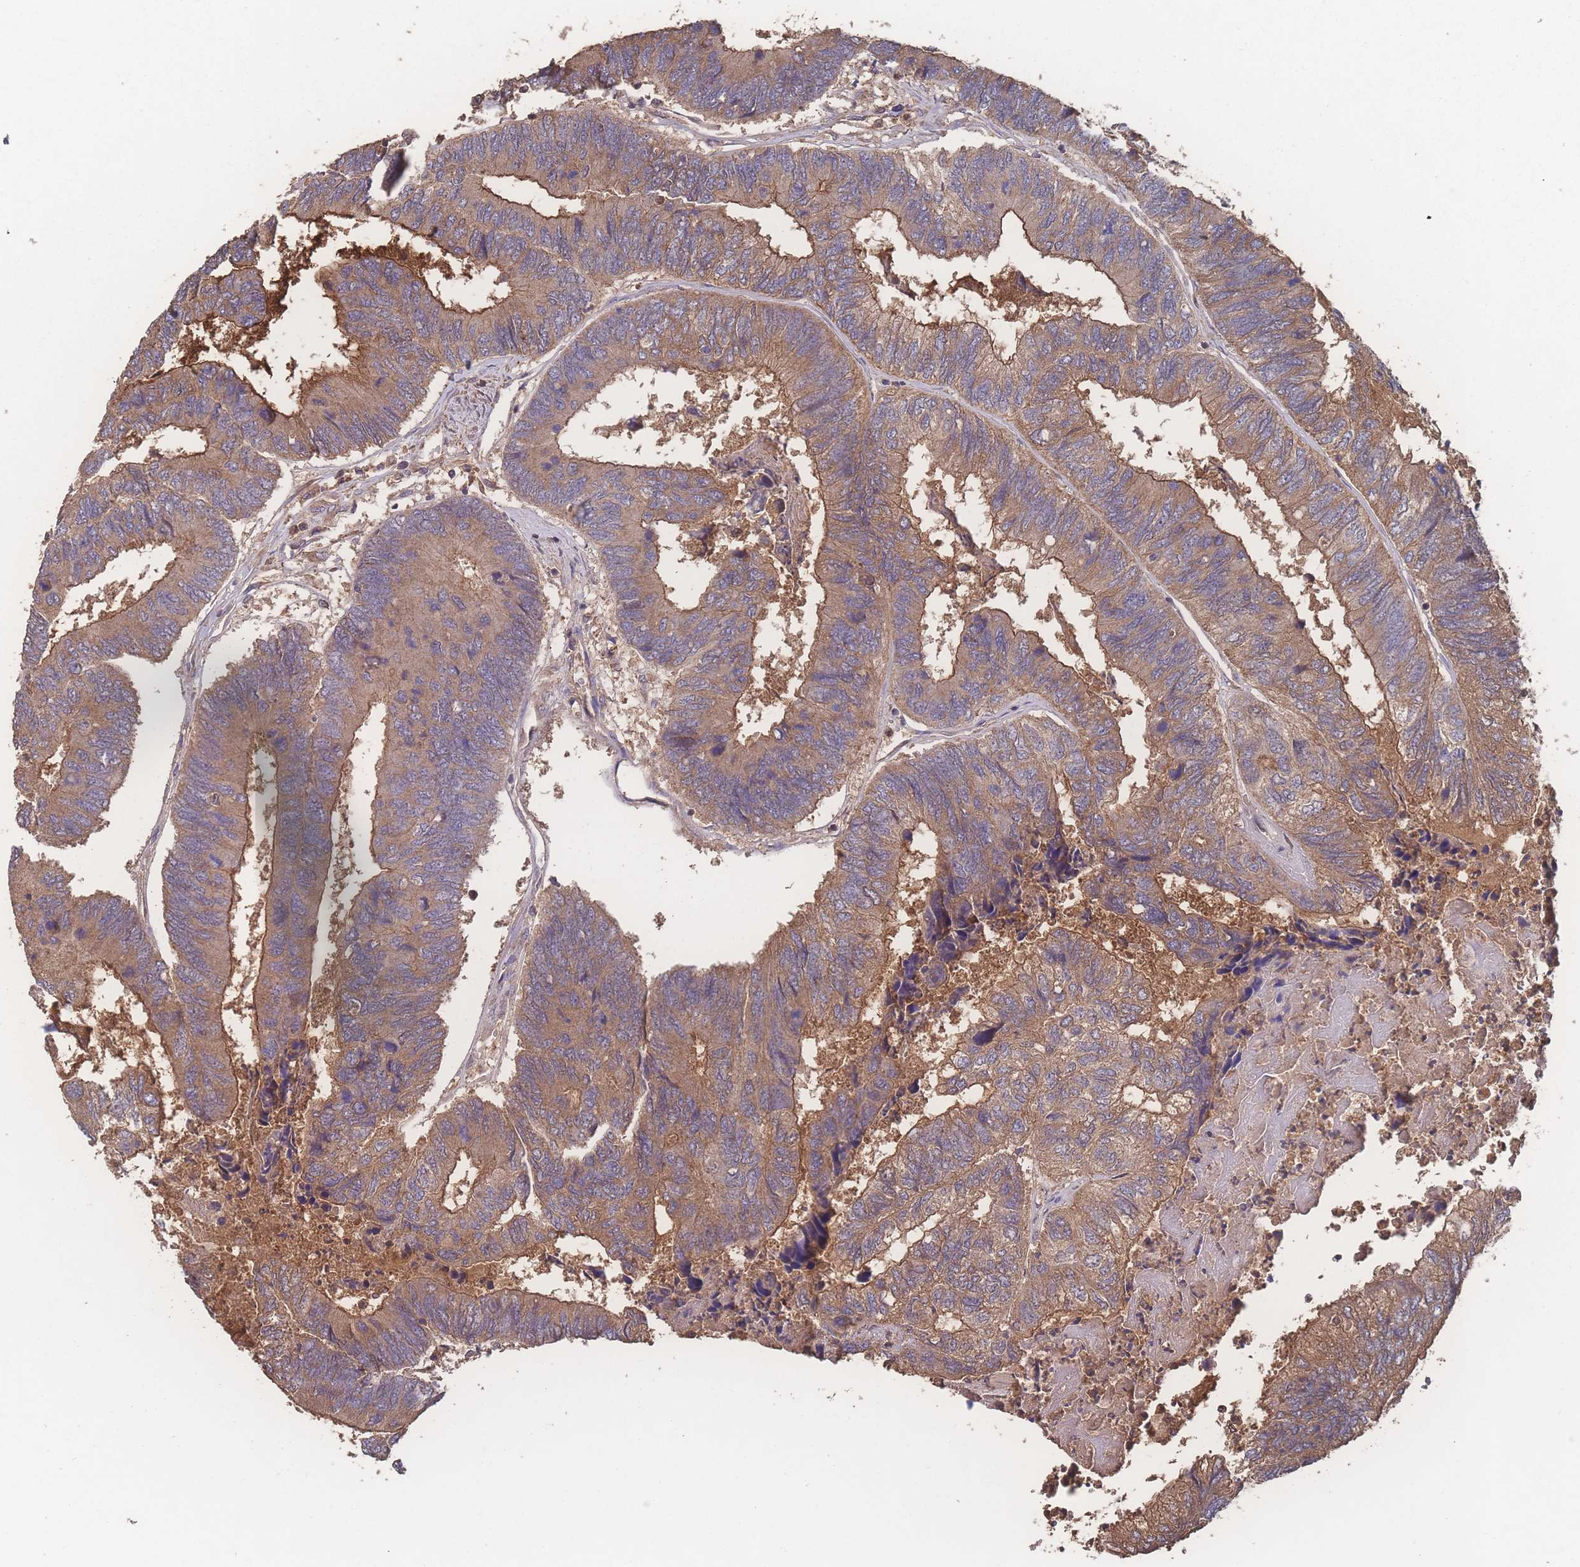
{"staining": {"intensity": "moderate", "quantity": ">75%", "location": "cytoplasmic/membranous"}, "tissue": "colorectal cancer", "cell_type": "Tumor cells", "image_type": "cancer", "snomed": [{"axis": "morphology", "description": "Adenocarcinoma, NOS"}, {"axis": "topography", "description": "Colon"}], "caption": "Immunohistochemistry staining of colorectal cancer (adenocarcinoma), which demonstrates medium levels of moderate cytoplasmic/membranous expression in approximately >75% of tumor cells indicating moderate cytoplasmic/membranous protein positivity. The staining was performed using DAB (3,3'-diaminobenzidine) (brown) for protein detection and nuclei were counterstained in hematoxylin (blue).", "gene": "ATXN10", "patient": {"sex": "female", "age": 67}}